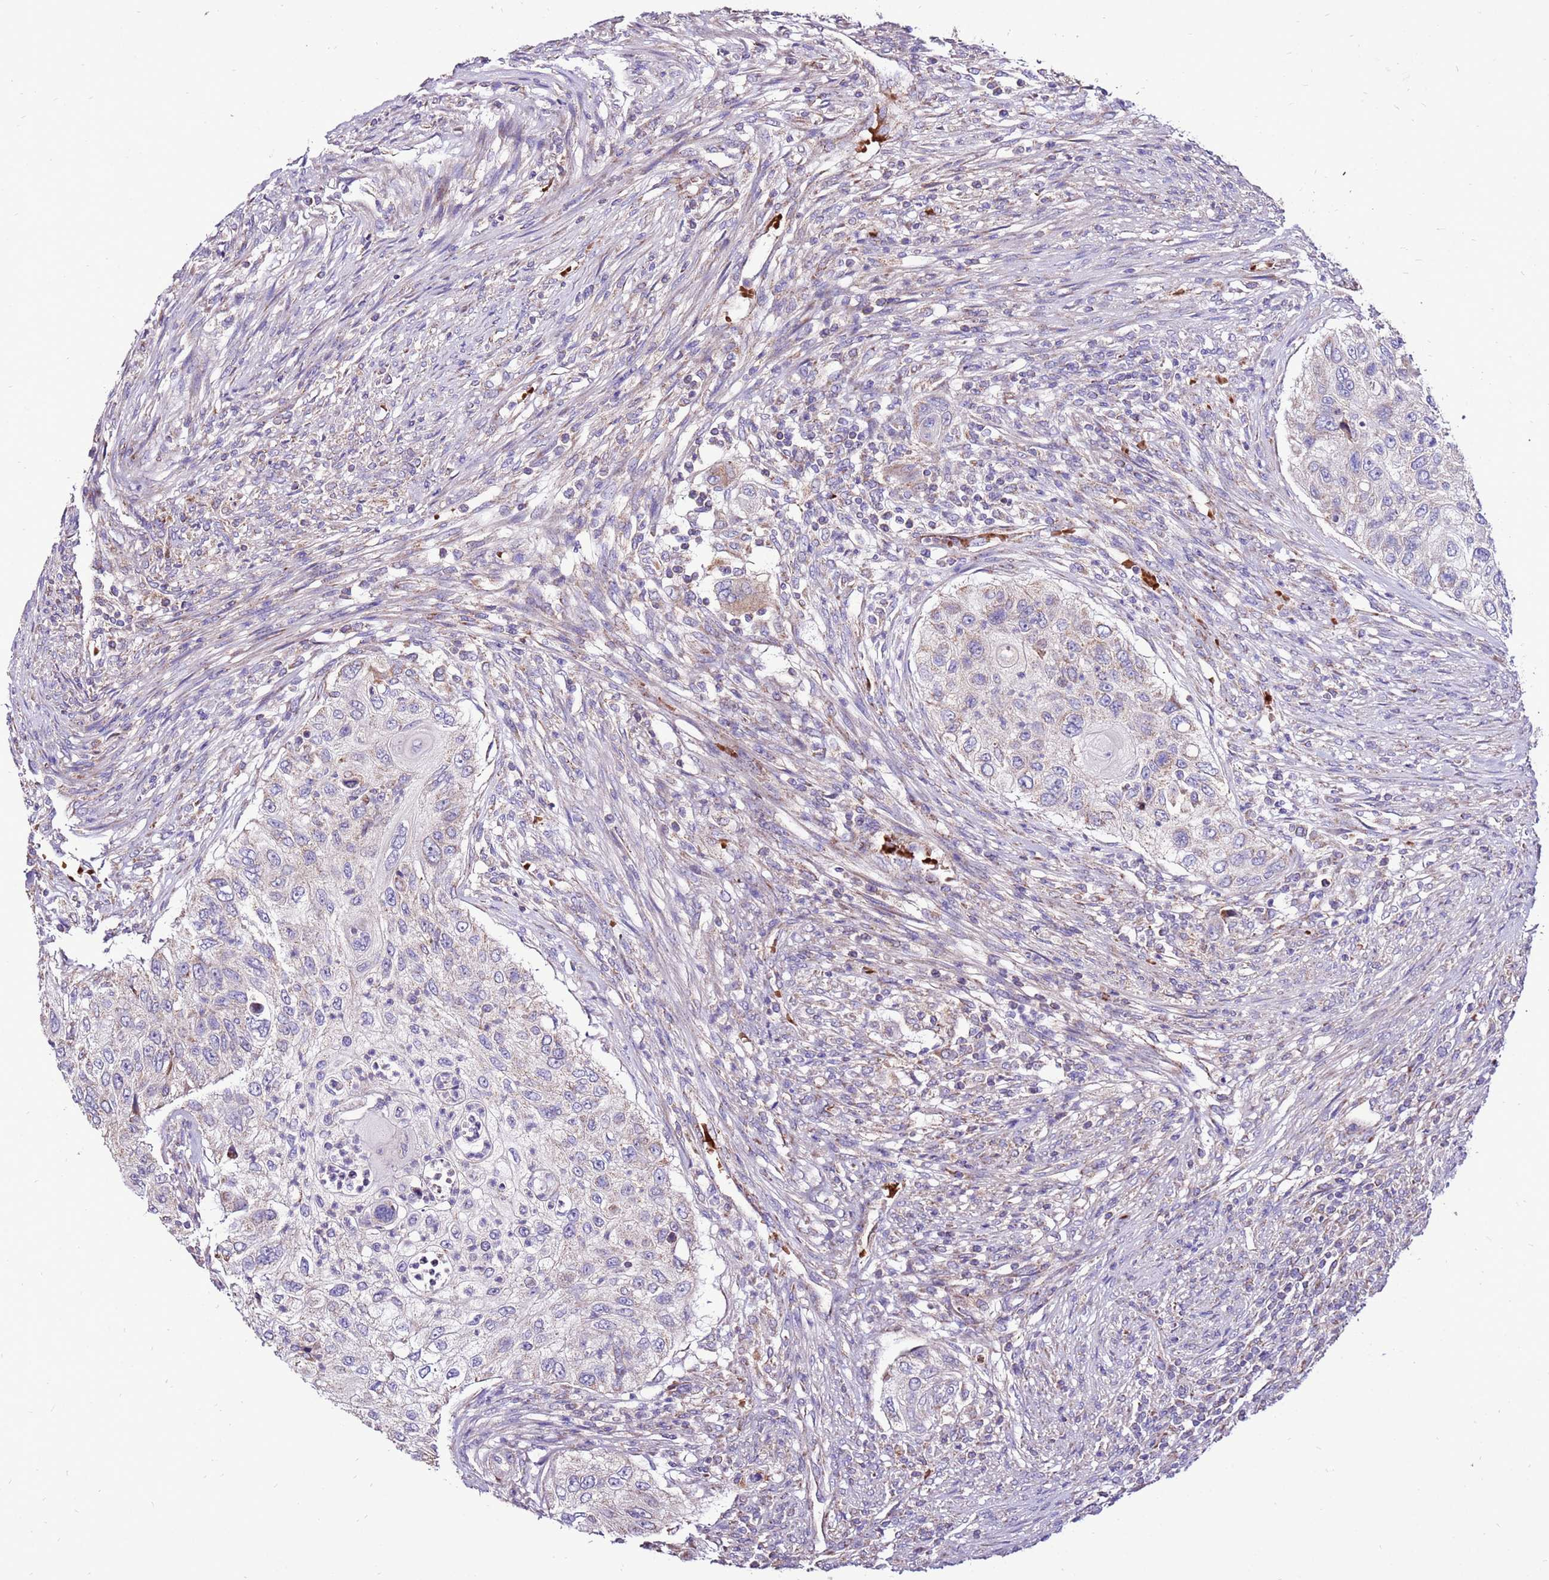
{"staining": {"intensity": "negative", "quantity": "none", "location": "none"}, "tissue": "urothelial cancer", "cell_type": "Tumor cells", "image_type": "cancer", "snomed": [{"axis": "morphology", "description": "Urothelial carcinoma, High grade"}, {"axis": "topography", "description": "Urinary bladder"}], "caption": "IHC photomicrograph of neoplastic tissue: urothelial carcinoma (high-grade) stained with DAB (3,3'-diaminobenzidine) reveals no significant protein expression in tumor cells. (DAB (3,3'-diaminobenzidine) immunohistochemistry (IHC), high magnification).", "gene": "SPSB3", "patient": {"sex": "female", "age": 60}}